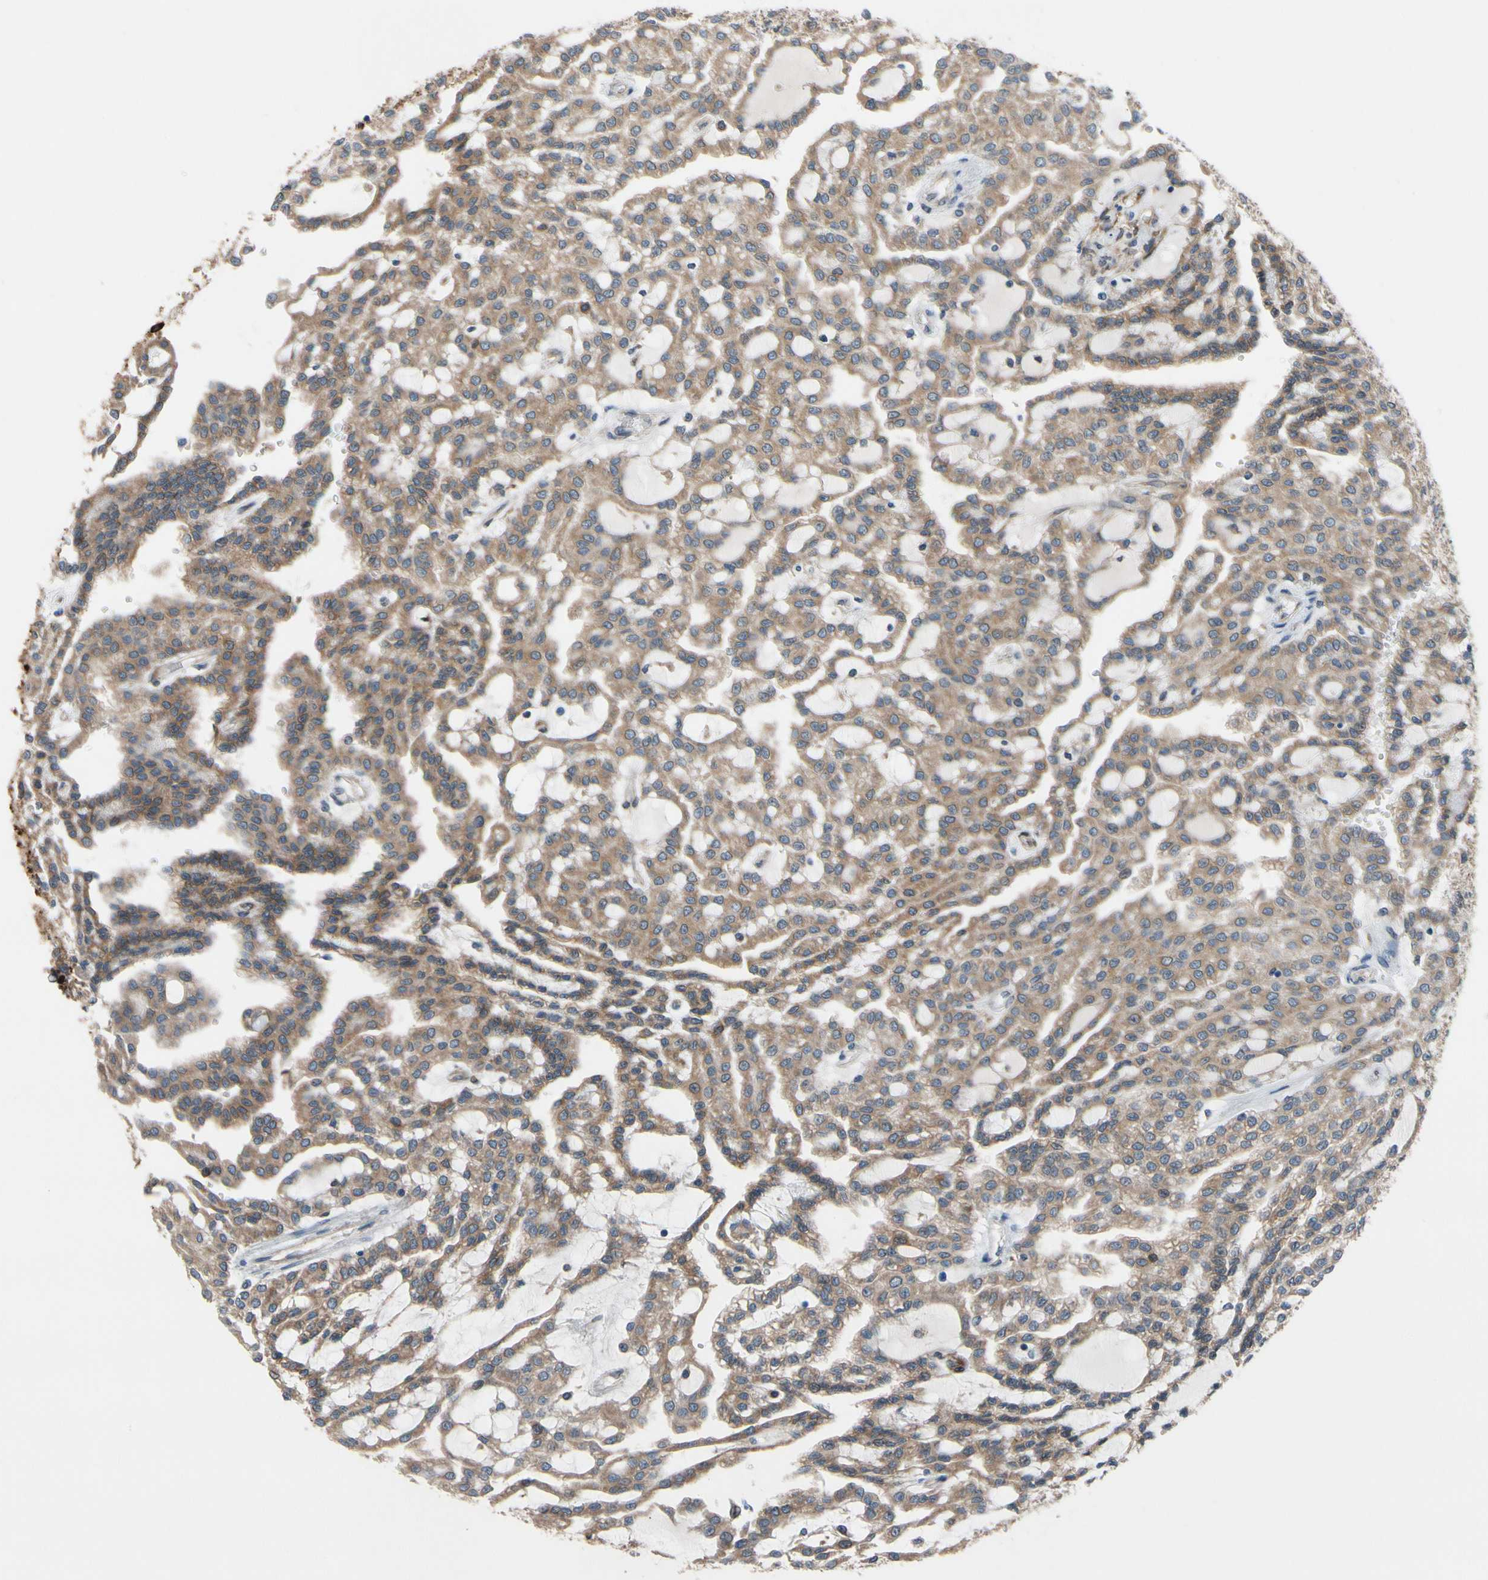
{"staining": {"intensity": "moderate", "quantity": ">75%", "location": "cytoplasmic/membranous"}, "tissue": "renal cancer", "cell_type": "Tumor cells", "image_type": "cancer", "snomed": [{"axis": "morphology", "description": "Adenocarcinoma, NOS"}, {"axis": "topography", "description": "Kidney"}], "caption": "DAB (3,3'-diaminobenzidine) immunohistochemical staining of human renal cancer shows moderate cytoplasmic/membranous protein staining in about >75% of tumor cells.", "gene": "PRXL2A", "patient": {"sex": "male", "age": 63}}